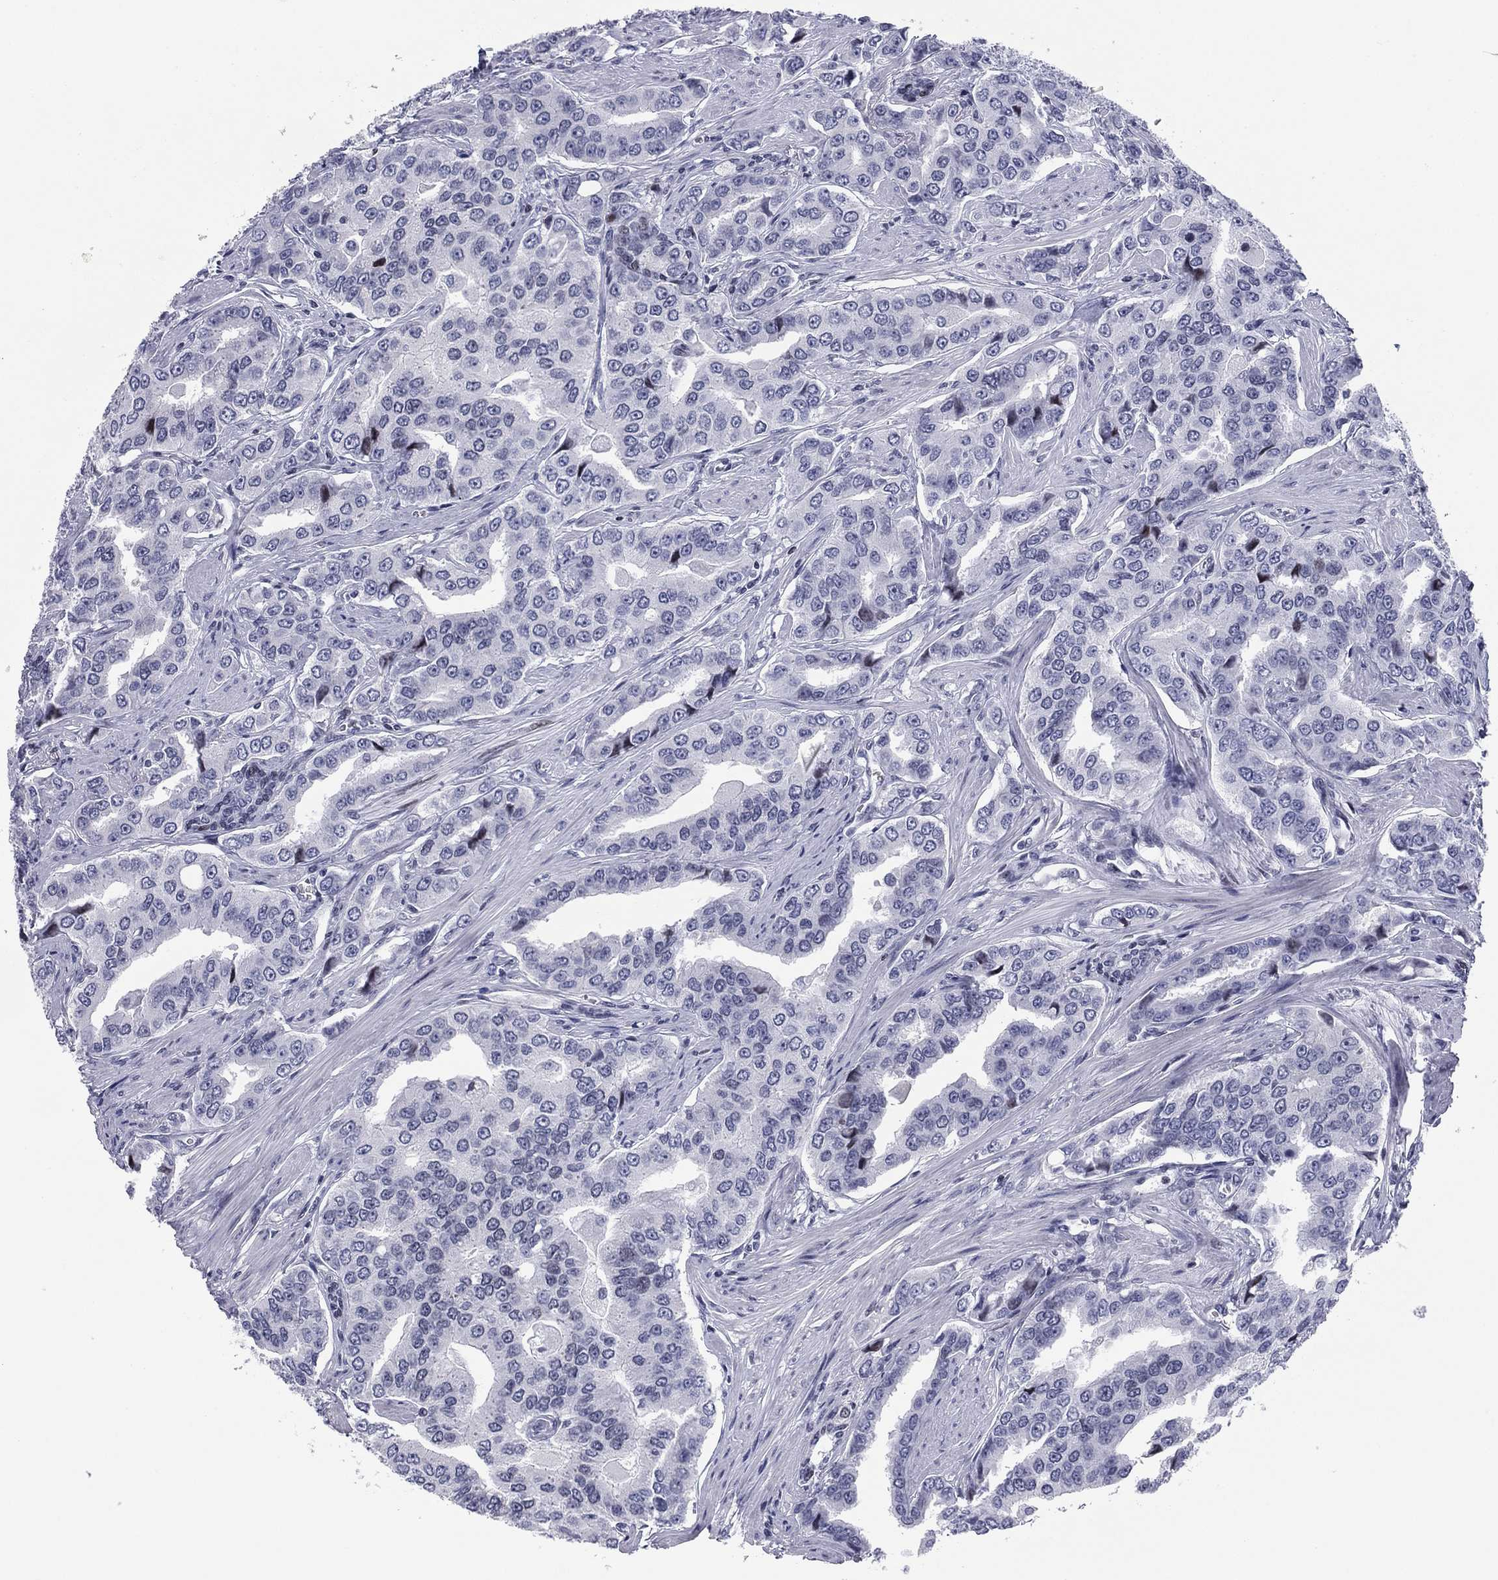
{"staining": {"intensity": "negative", "quantity": "none", "location": "none"}, "tissue": "prostate cancer", "cell_type": "Tumor cells", "image_type": "cancer", "snomed": [{"axis": "morphology", "description": "Adenocarcinoma, NOS"}, {"axis": "topography", "description": "Prostate and seminal vesicle, NOS"}, {"axis": "topography", "description": "Prostate"}], "caption": "Histopathology image shows no significant protein positivity in tumor cells of adenocarcinoma (prostate).", "gene": "CCDC144A", "patient": {"sex": "male", "age": 69}}